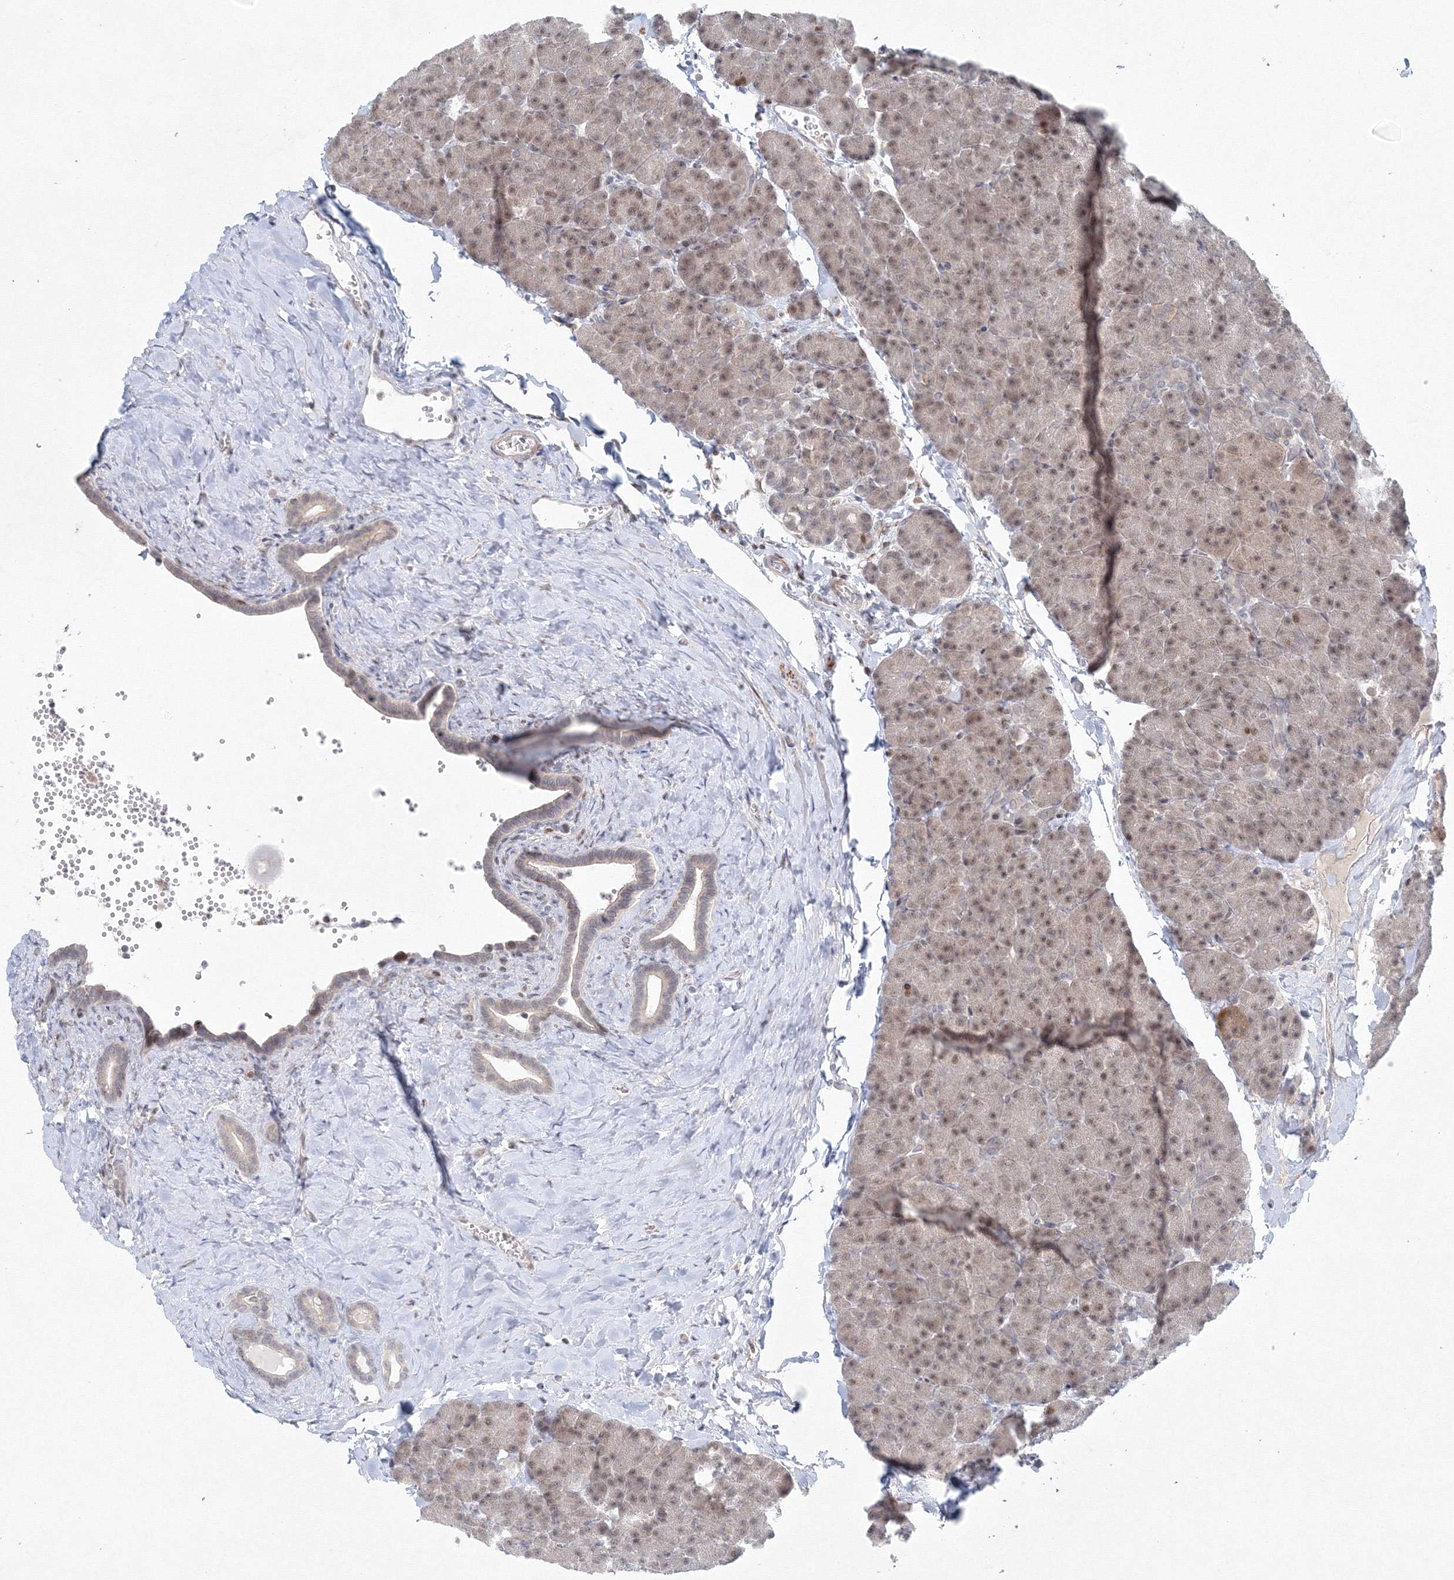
{"staining": {"intensity": "moderate", "quantity": ">75%", "location": "nuclear"}, "tissue": "pancreas", "cell_type": "Exocrine glandular cells", "image_type": "normal", "snomed": [{"axis": "morphology", "description": "Normal tissue, NOS"}, {"axis": "morphology", "description": "Carcinoid, malignant, NOS"}, {"axis": "topography", "description": "Pancreas"}], "caption": "A micrograph of pancreas stained for a protein shows moderate nuclear brown staining in exocrine glandular cells. Using DAB (3,3'-diaminobenzidine) (brown) and hematoxylin (blue) stains, captured at high magnification using brightfield microscopy.", "gene": "KIF4A", "patient": {"sex": "female", "age": 35}}